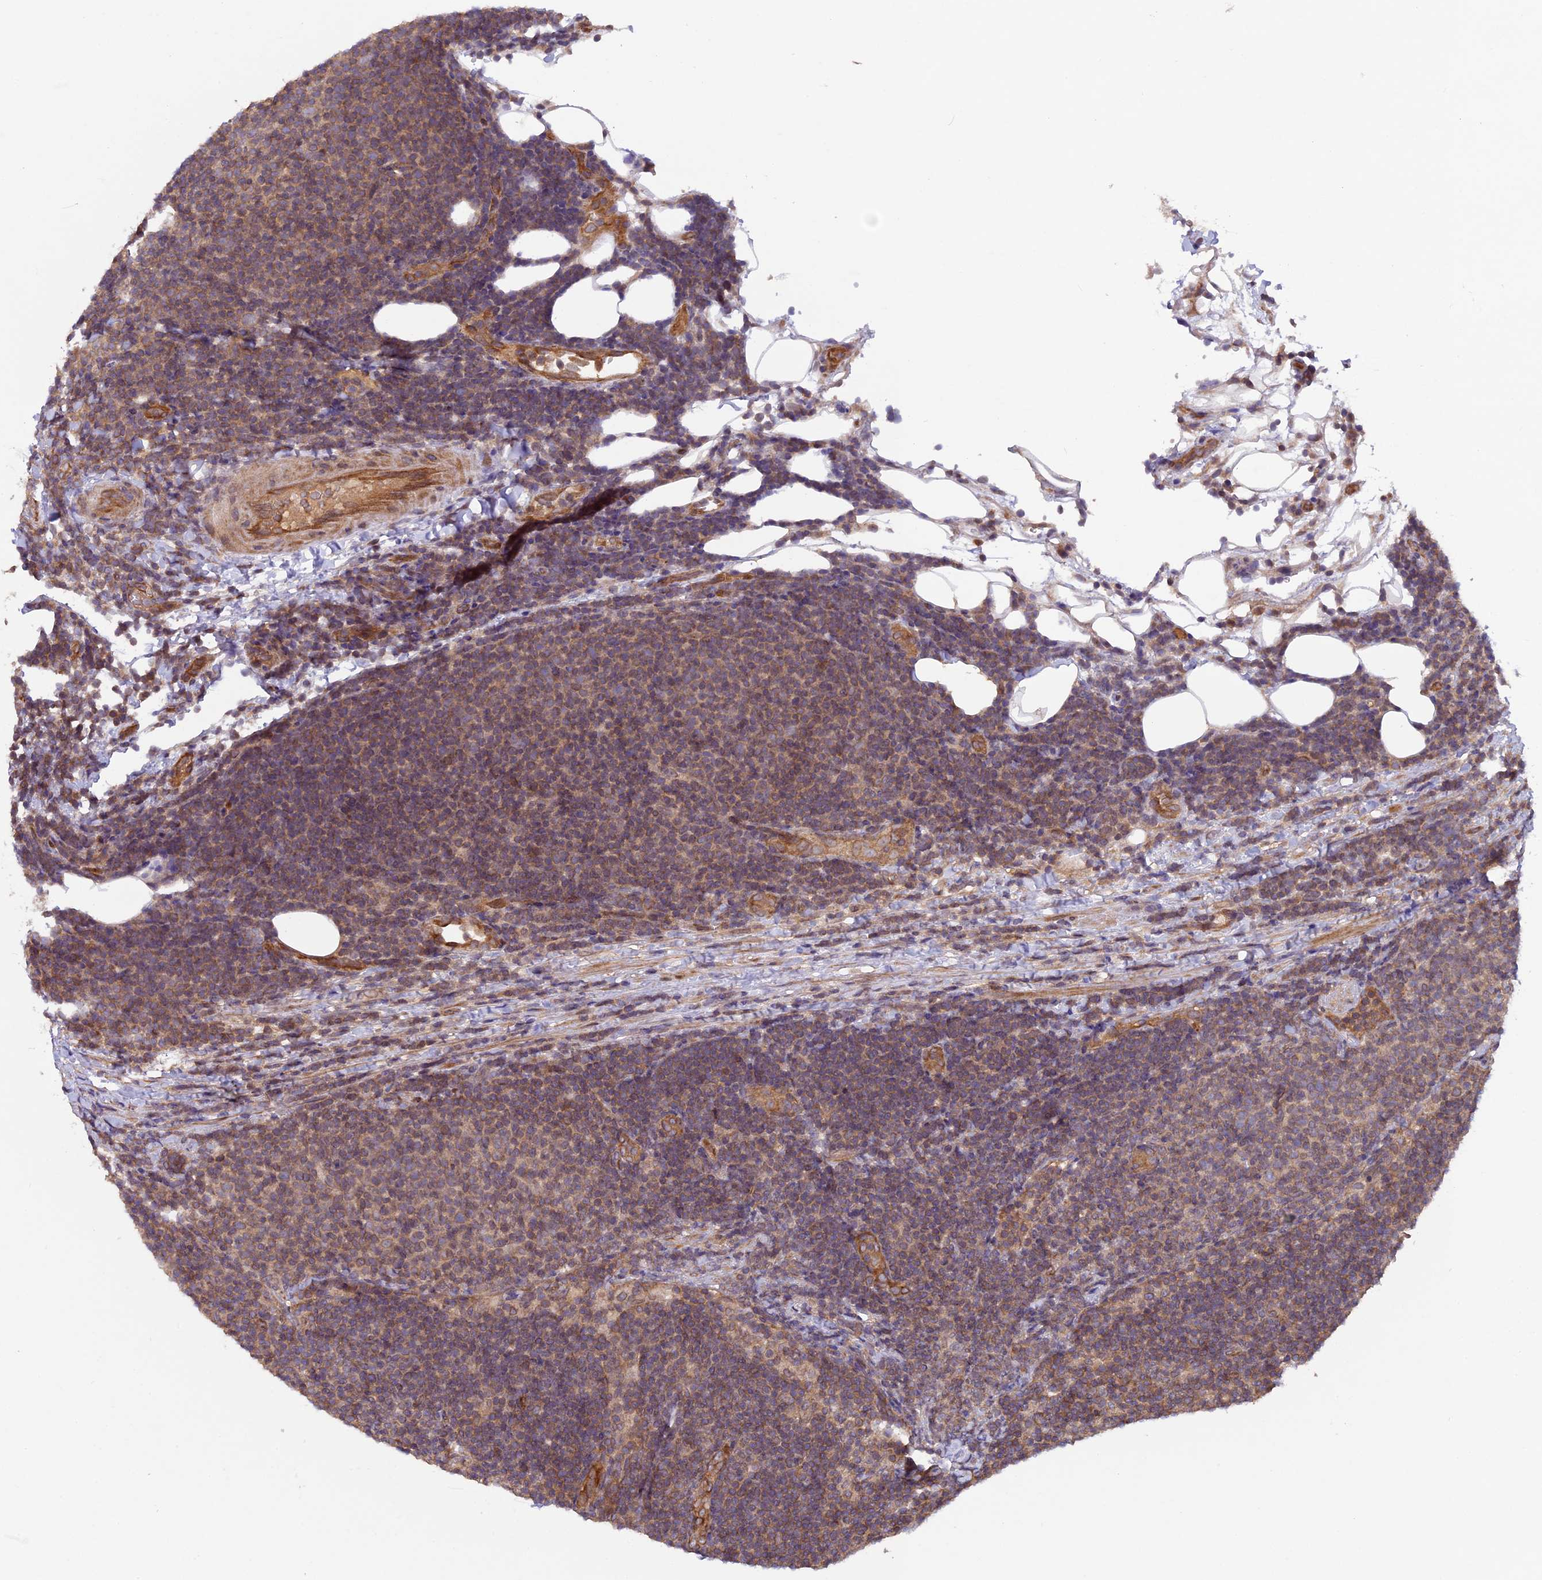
{"staining": {"intensity": "moderate", "quantity": ">75%", "location": "cytoplasmic/membranous"}, "tissue": "lymphoma", "cell_type": "Tumor cells", "image_type": "cancer", "snomed": [{"axis": "morphology", "description": "Malignant lymphoma, non-Hodgkin's type, Low grade"}, {"axis": "topography", "description": "Lymph node"}], "caption": "Immunohistochemistry (IHC) histopathology image of low-grade malignant lymphoma, non-Hodgkin's type stained for a protein (brown), which displays medium levels of moderate cytoplasmic/membranous staining in approximately >75% of tumor cells.", "gene": "CCDC125", "patient": {"sex": "male", "age": 66}}